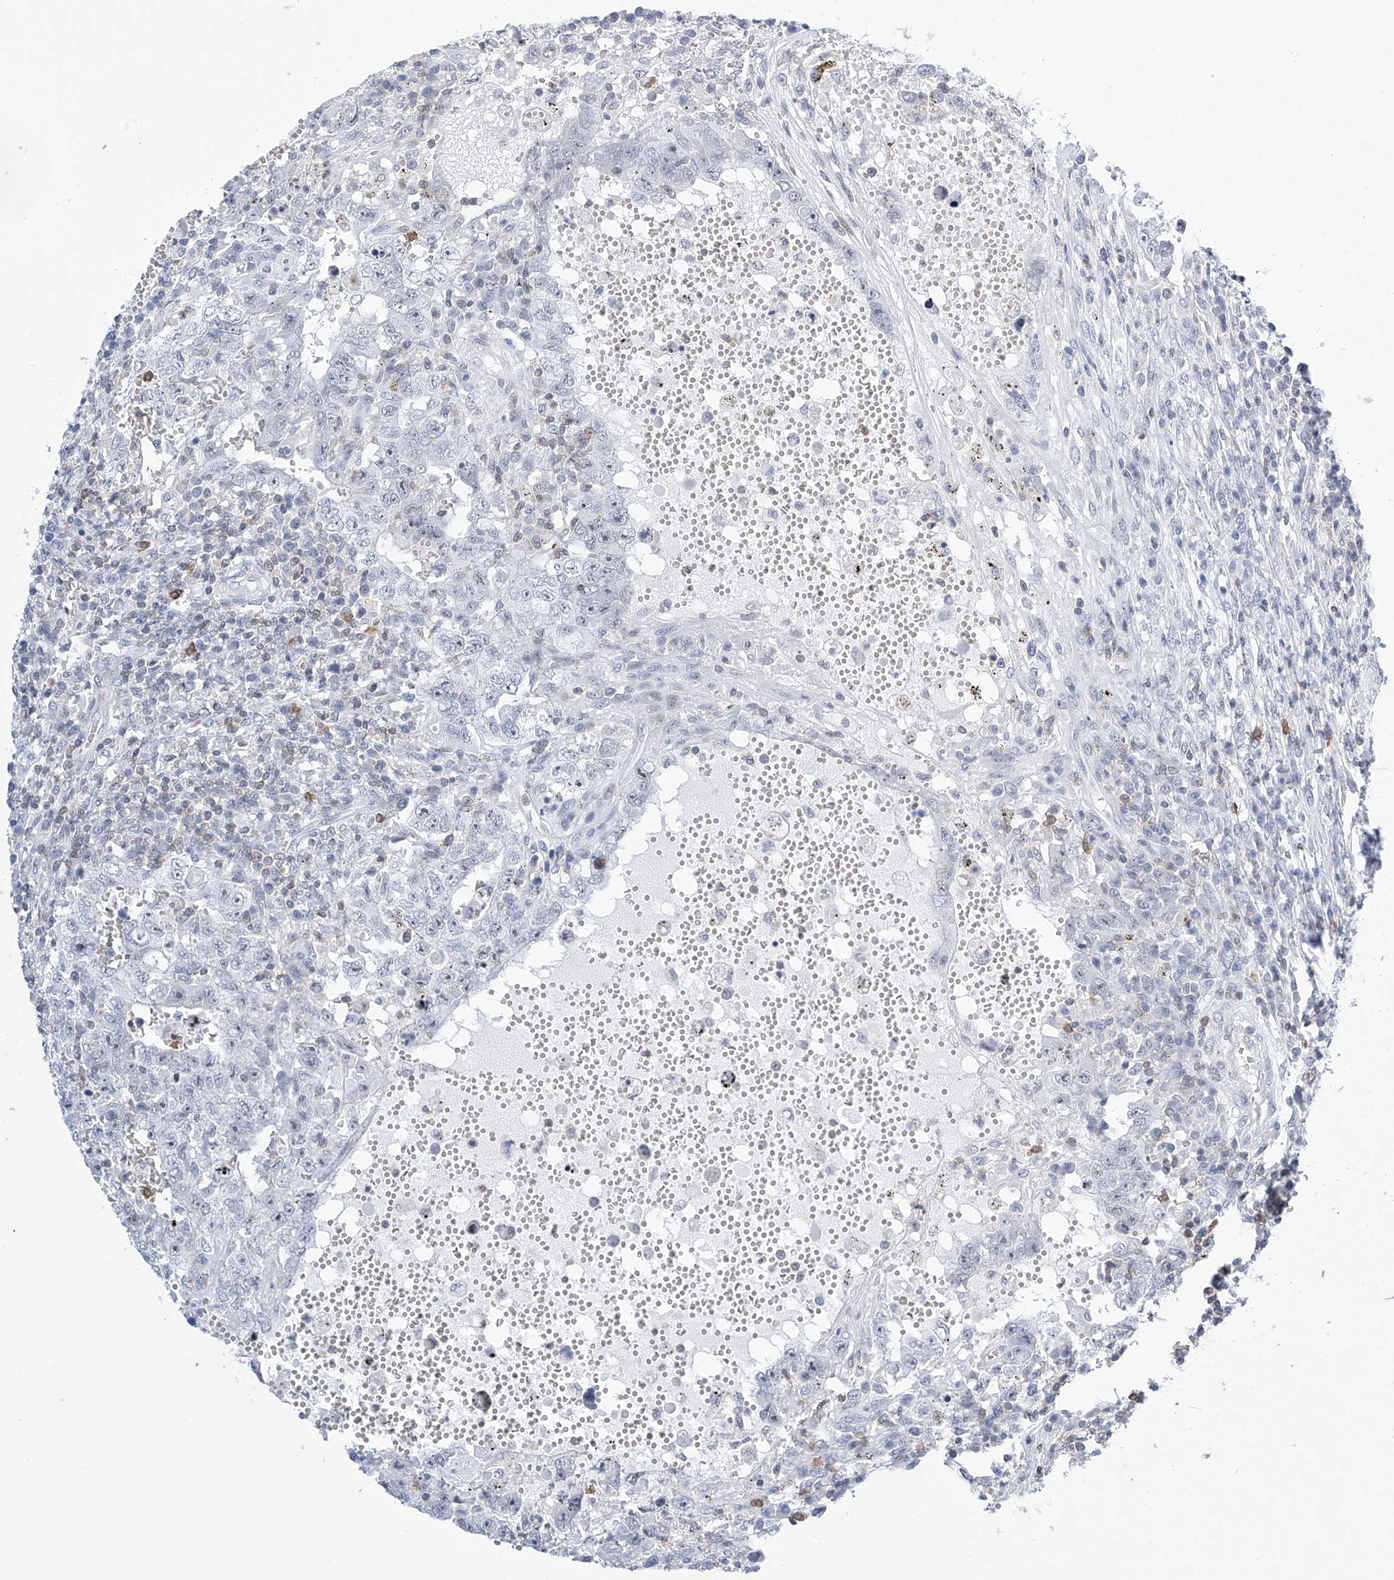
{"staining": {"intensity": "negative", "quantity": "none", "location": "none"}, "tissue": "testis cancer", "cell_type": "Tumor cells", "image_type": "cancer", "snomed": [{"axis": "morphology", "description": "Carcinoma, Embryonal, NOS"}, {"axis": "topography", "description": "Testis"}], "caption": "Immunohistochemistry (IHC) histopathology image of neoplastic tissue: testis embryonal carcinoma stained with DAB shows no significant protein positivity in tumor cells.", "gene": "MSL3", "patient": {"sex": "male", "age": 26}}